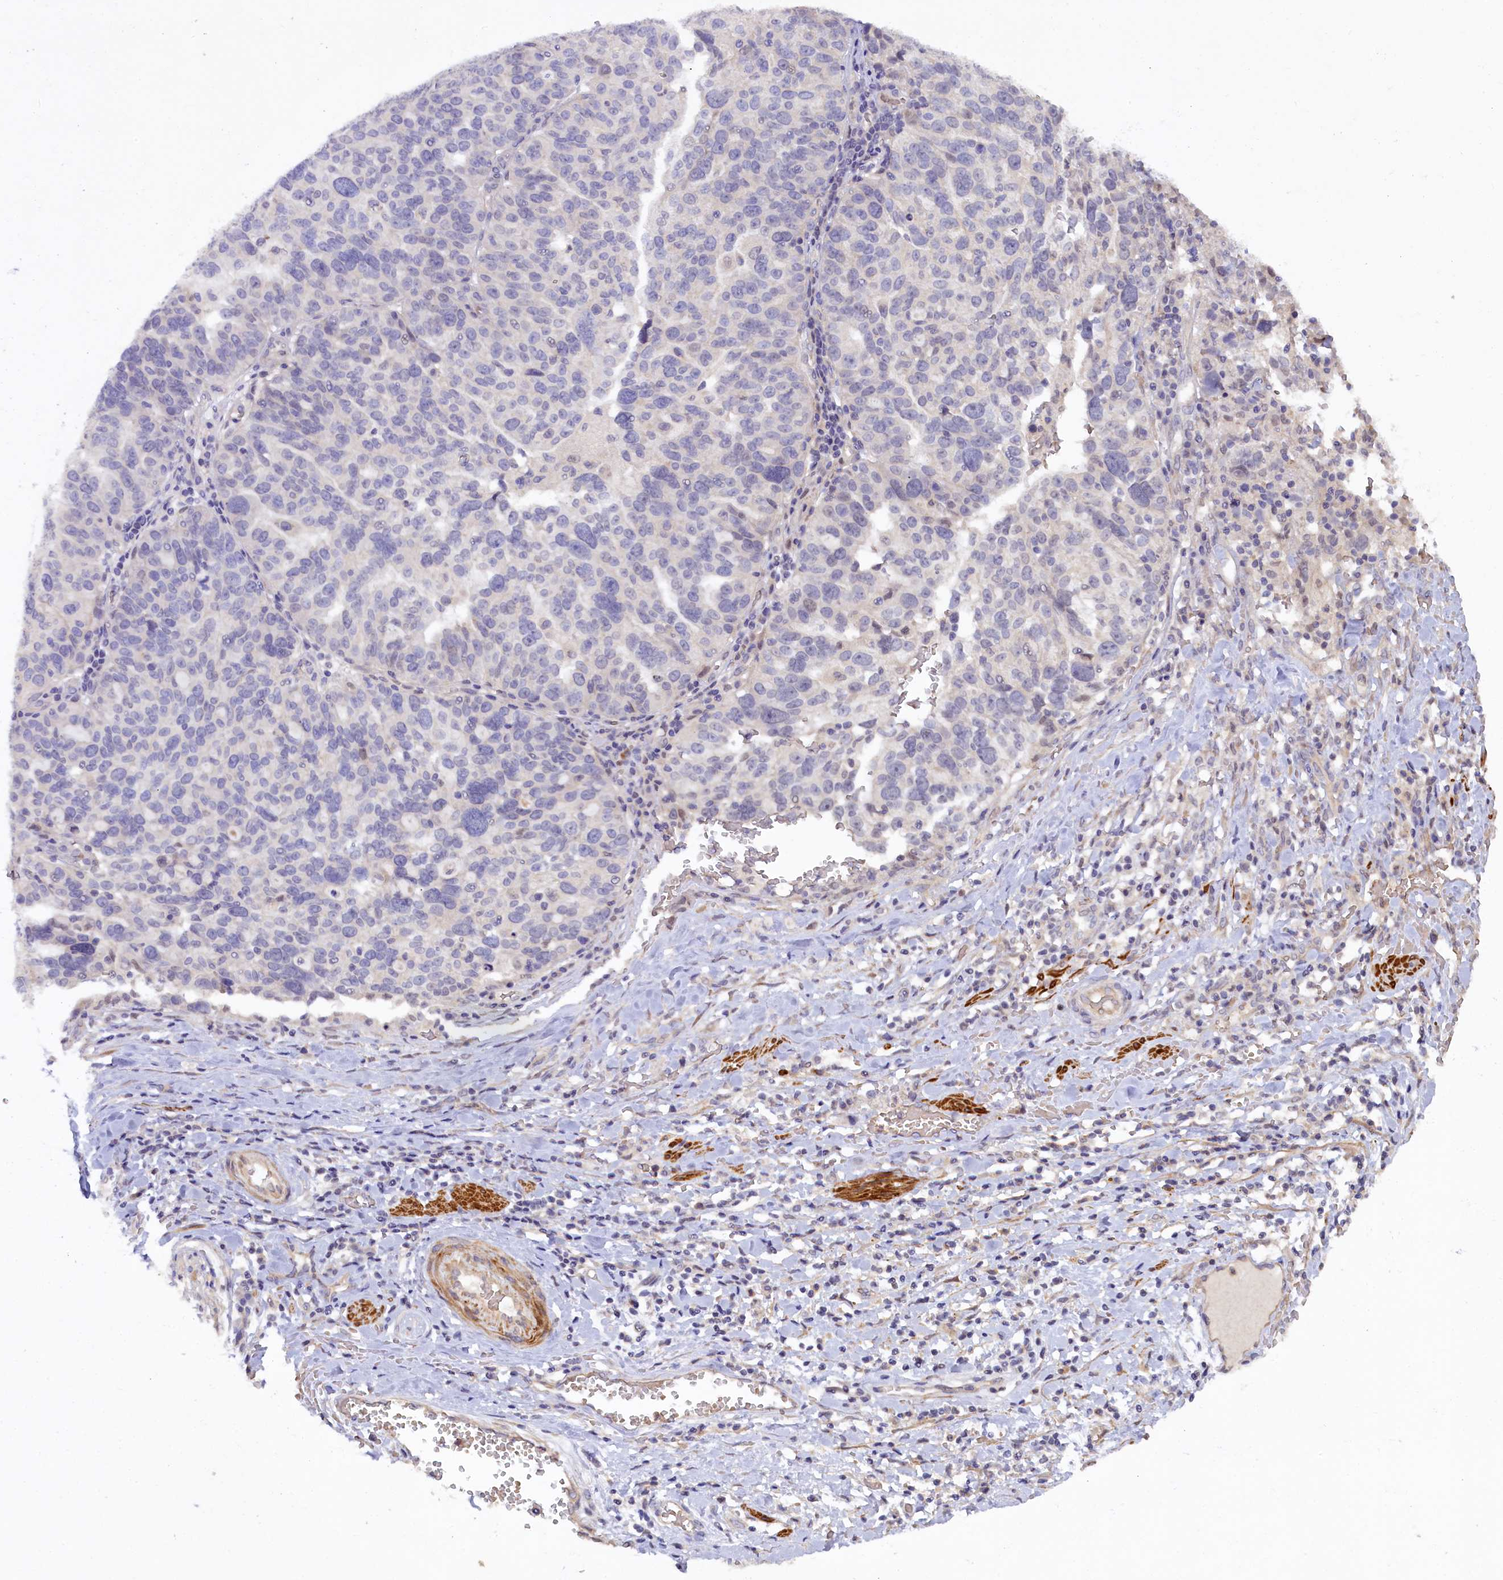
{"staining": {"intensity": "negative", "quantity": "none", "location": "none"}, "tissue": "ovarian cancer", "cell_type": "Tumor cells", "image_type": "cancer", "snomed": [{"axis": "morphology", "description": "Cystadenocarcinoma, serous, NOS"}, {"axis": "topography", "description": "Ovary"}], "caption": "The micrograph exhibits no significant staining in tumor cells of ovarian serous cystadenocarcinoma. (DAB (3,3'-diaminobenzidine) immunohistochemistry (IHC), high magnification).", "gene": "MYO16", "patient": {"sex": "female", "age": 59}}